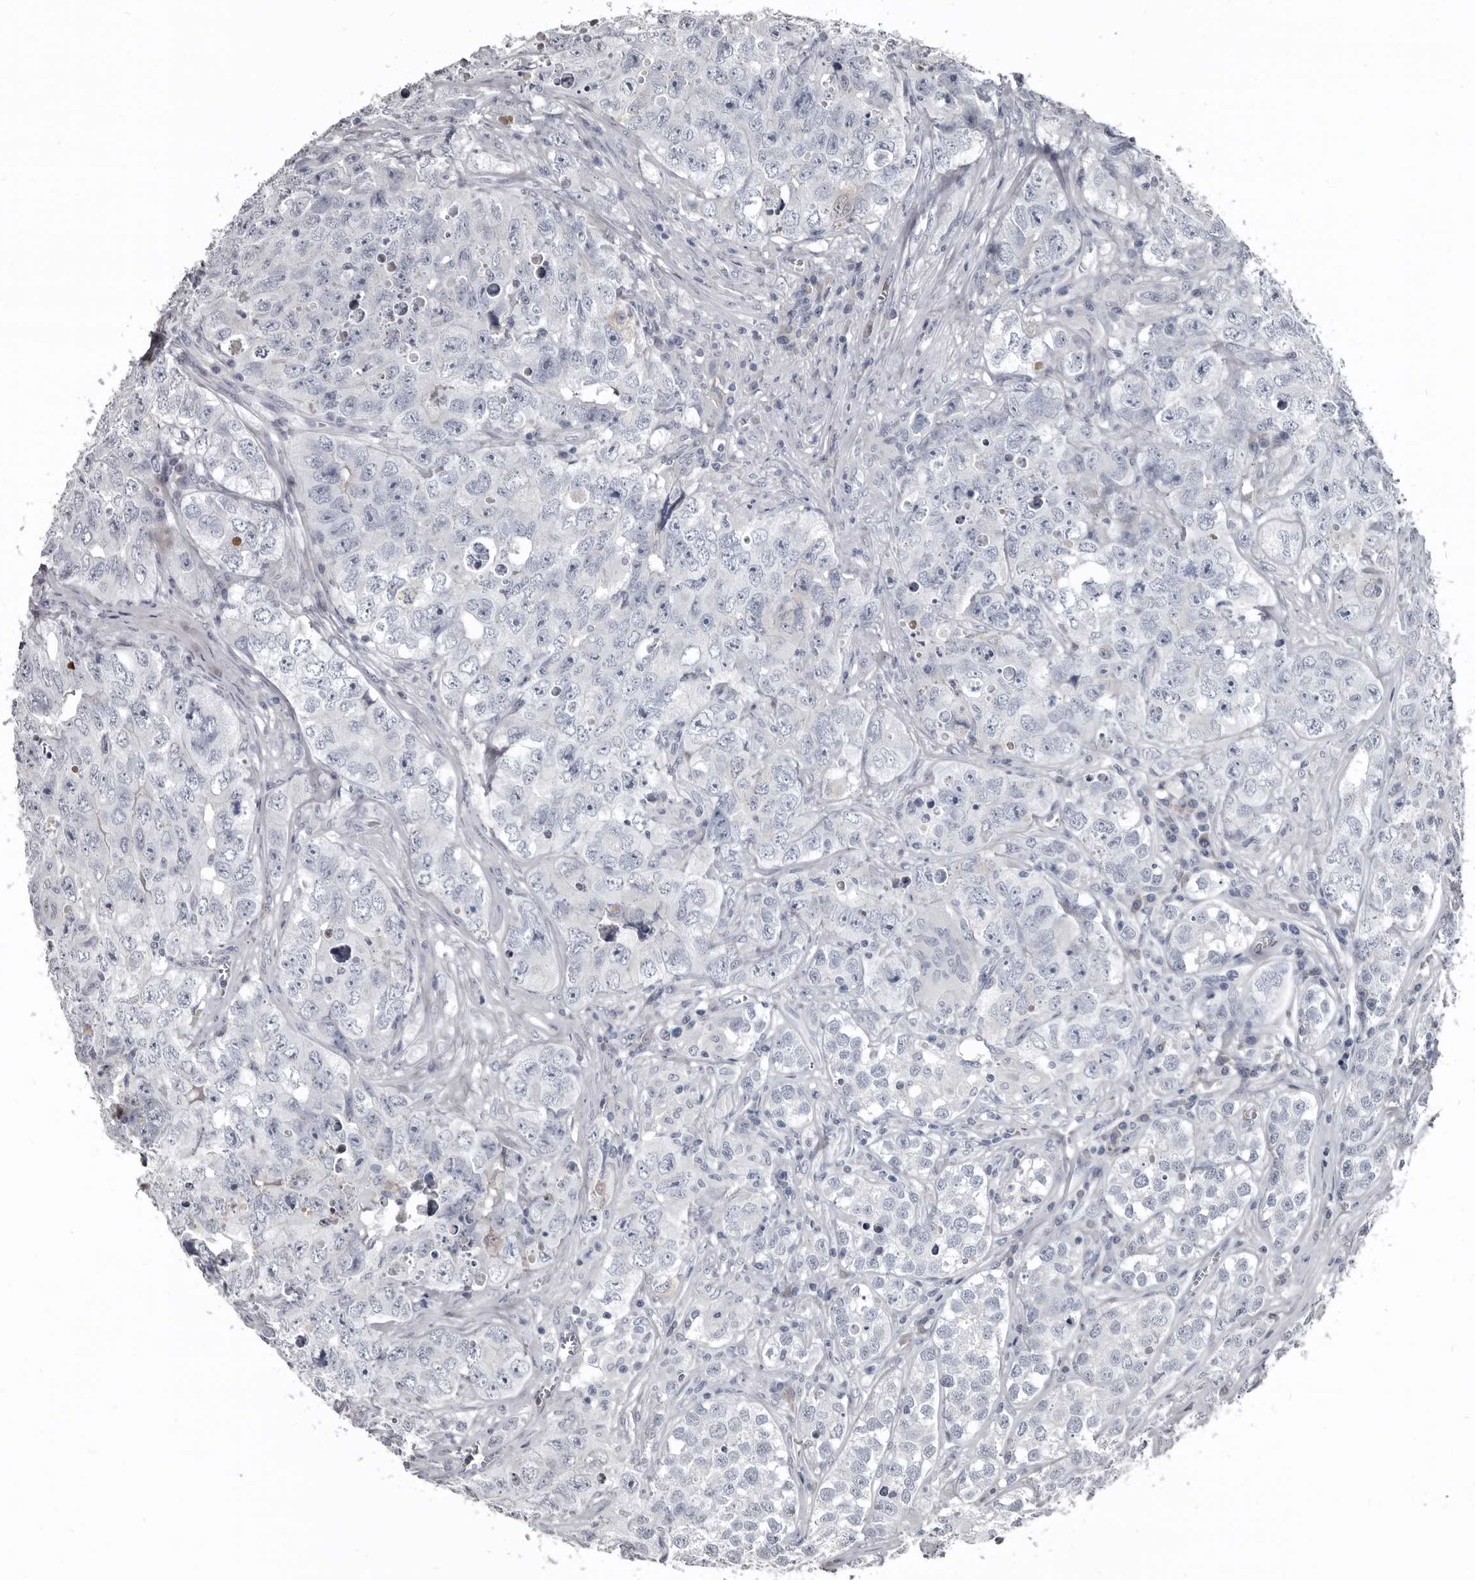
{"staining": {"intensity": "negative", "quantity": "none", "location": "none"}, "tissue": "testis cancer", "cell_type": "Tumor cells", "image_type": "cancer", "snomed": [{"axis": "morphology", "description": "Seminoma, NOS"}, {"axis": "morphology", "description": "Carcinoma, Embryonal, NOS"}, {"axis": "topography", "description": "Testis"}], "caption": "This photomicrograph is of testis cancer (embryonal carcinoma) stained with immunohistochemistry to label a protein in brown with the nuclei are counter-stained blue. There is no staining in tumor cells.", "gene": "GREB1", "patient": {"sex": "male", "age": 43}}